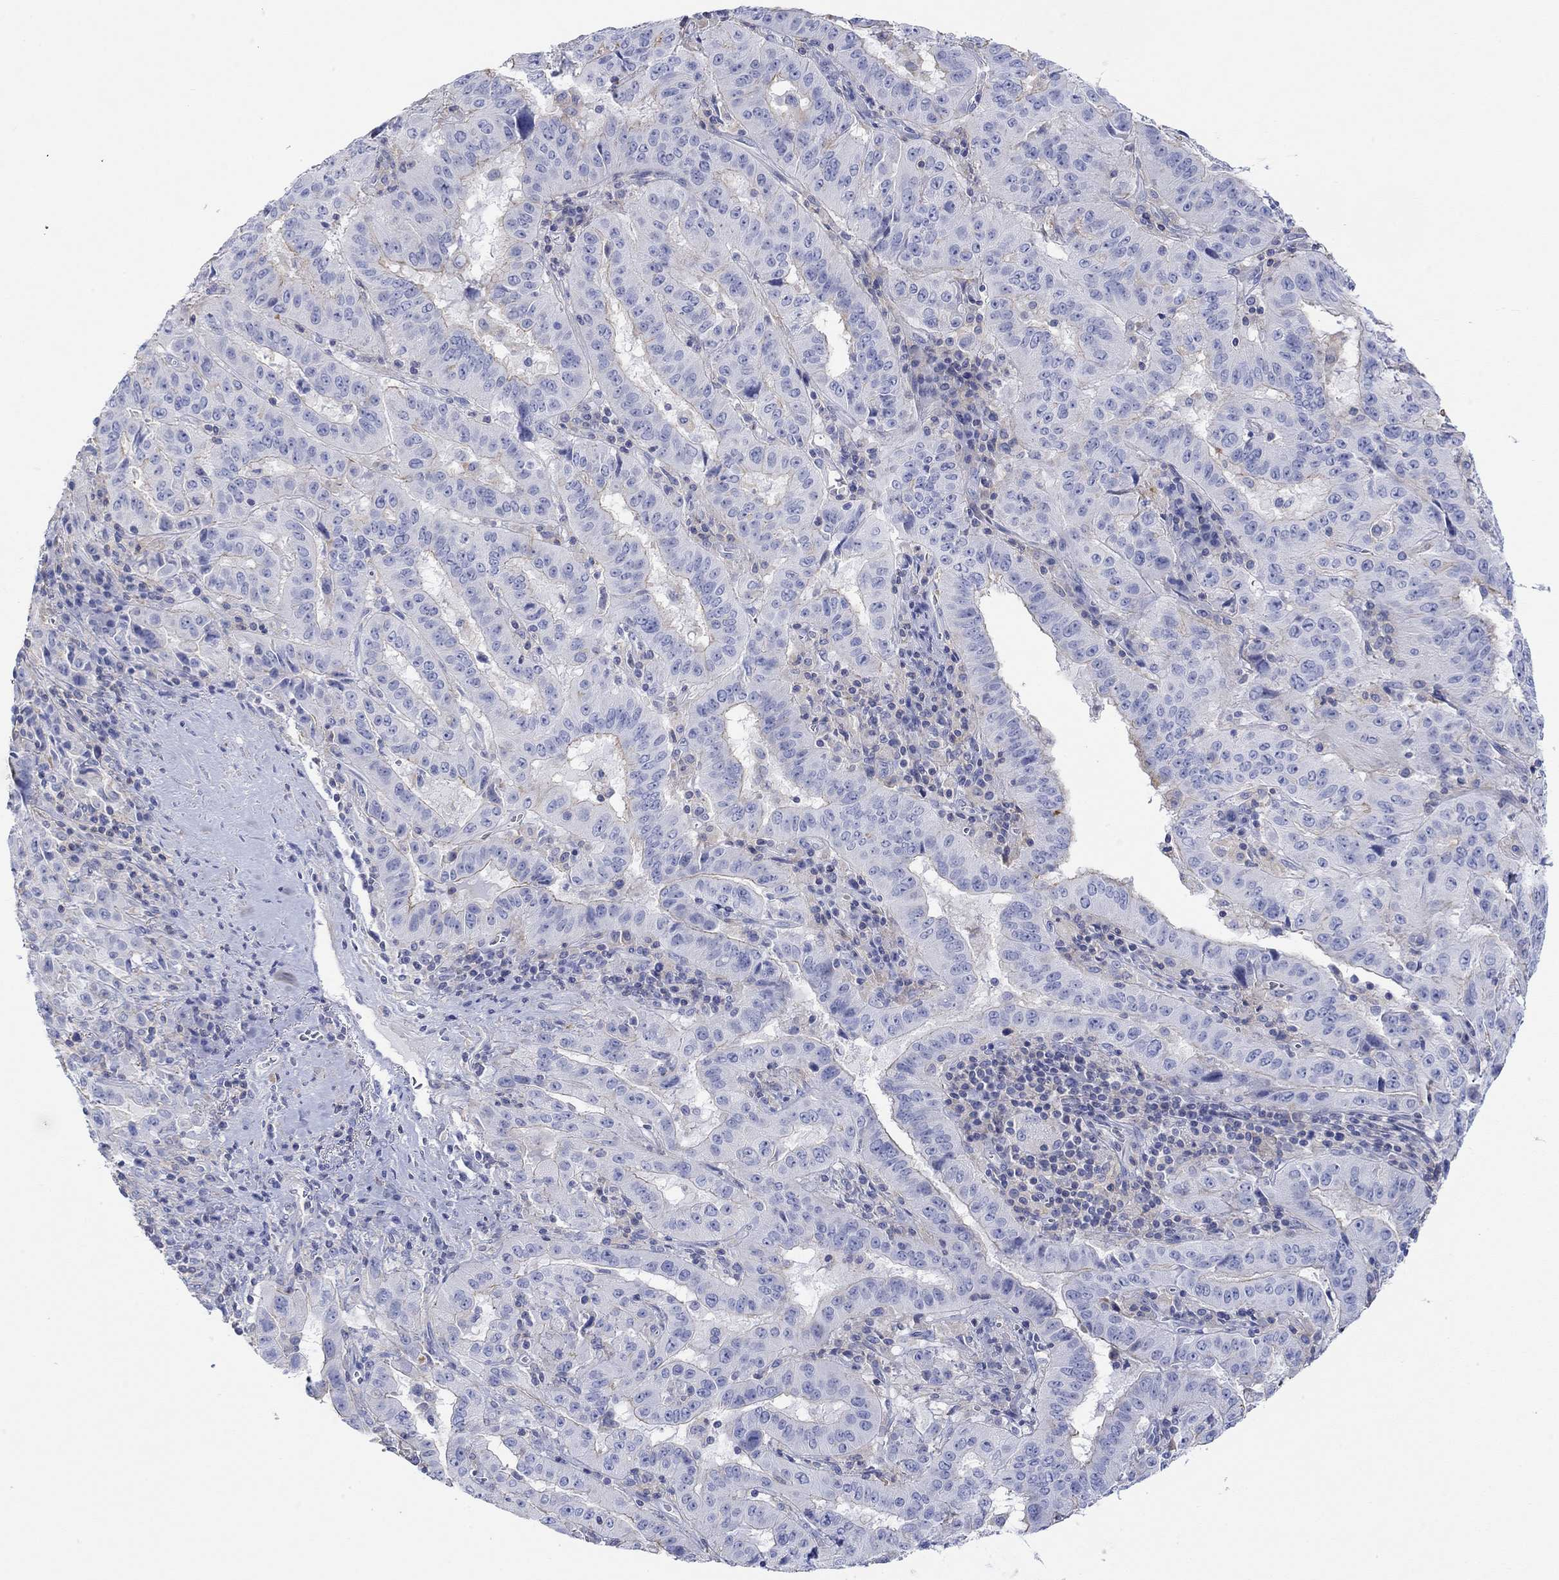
{"staining": {"intensity": "negative", "quantity": "none", "location": "none"}, "tissue": "pancreatic cancer", "cell_type": "Tumor cells", "image_type": "cancer", "snomed": [{"axis": "morphology", "description": "Adenocarcinoma, NOS"}, {"axis": "topography", "description": "Pancreas"}], "caption": "The histopathology image exhibits no significant positivity in tumor cells of pancreatic cancer.", "gene": "PPIL6", "patient": {"sex": "male", "age": 63}}